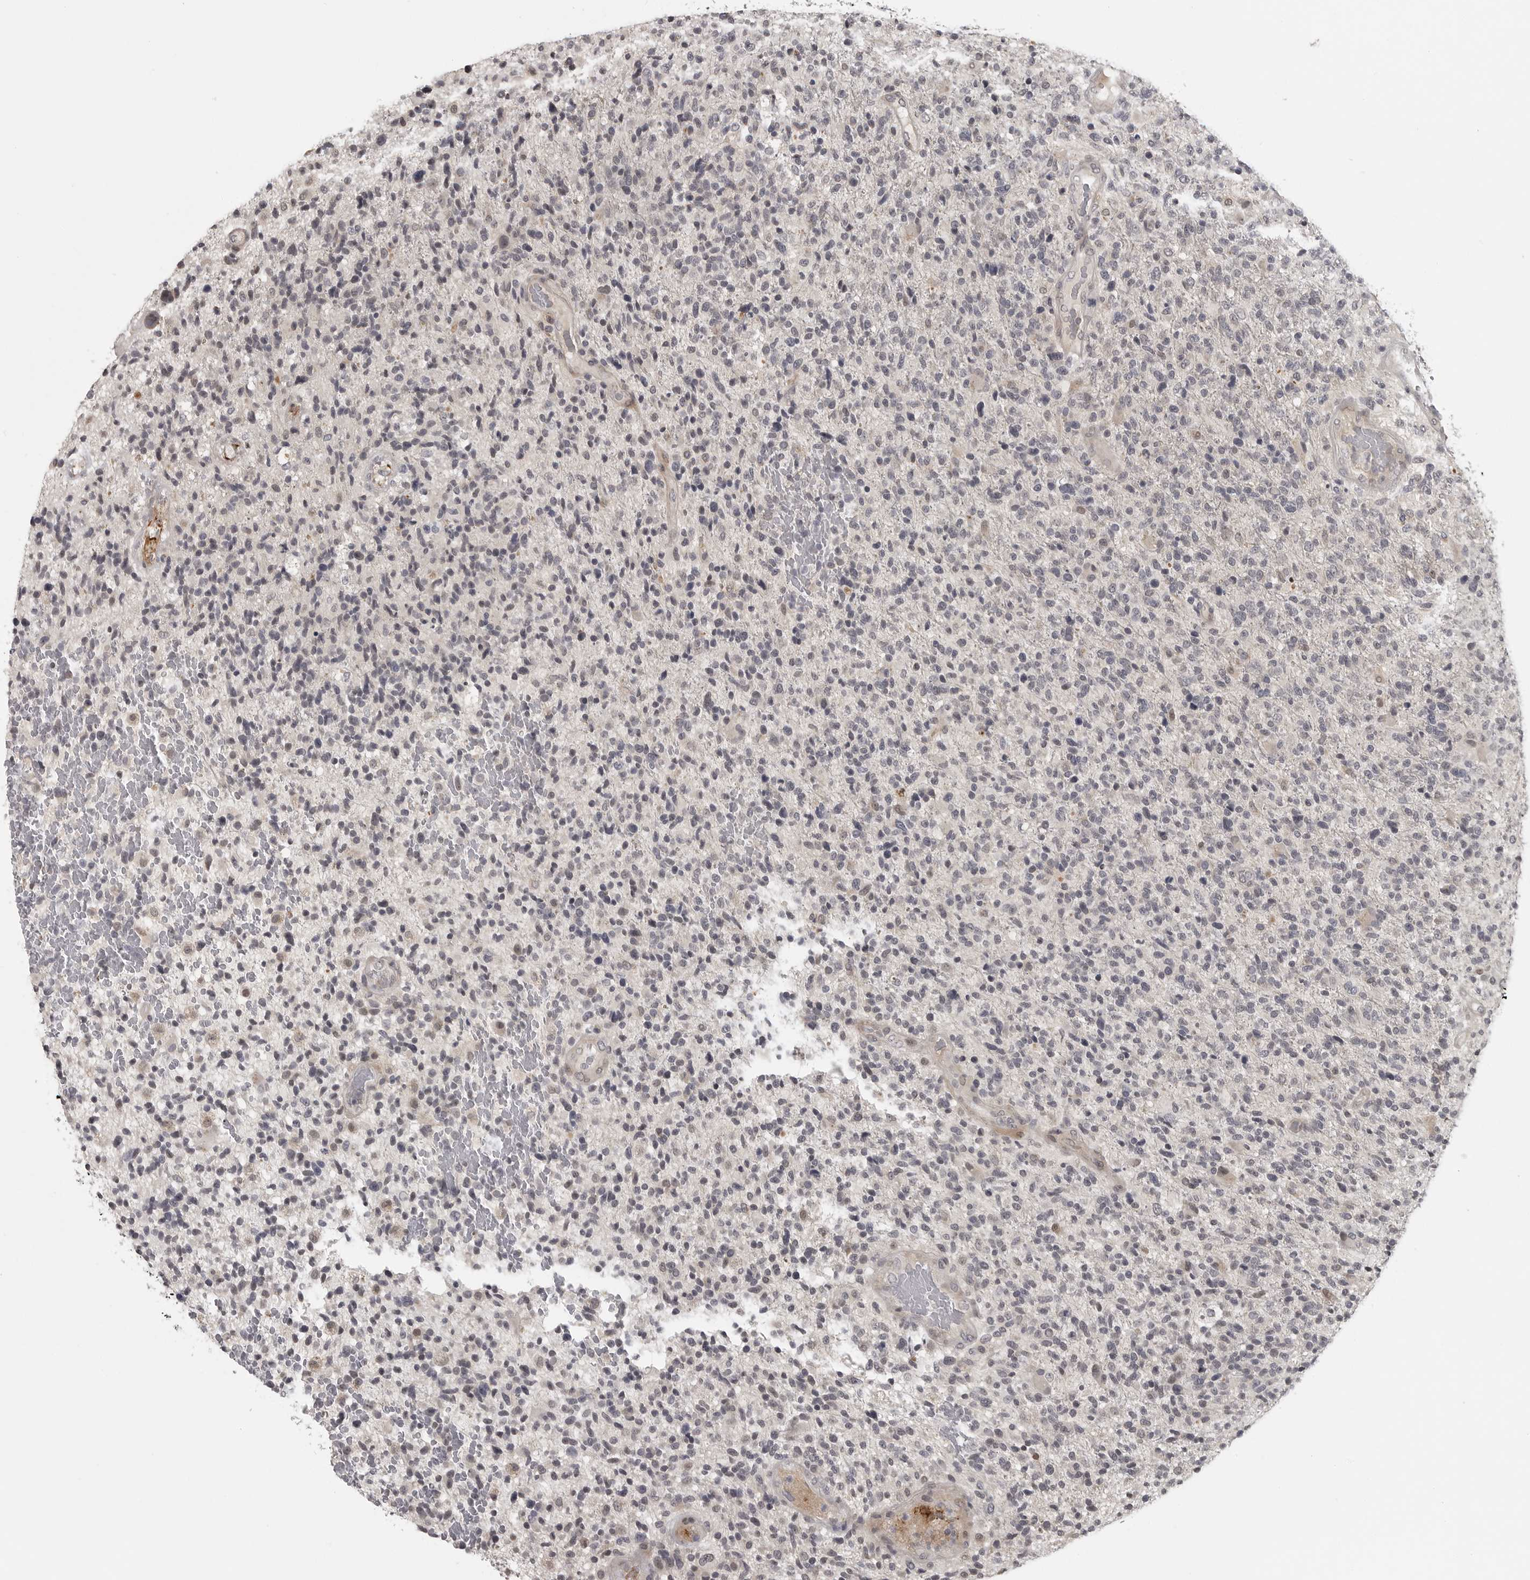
{"staining": {"intensity": "negative", "quantity": "none", "location": "none"}, "tissue": "glioma", "cell_type": "Tumor cells", "image_type": "cancer", "snomed": [{"axis": "morphology", "description": "Glioma, malignant, High grade"}, {"axis": "topography", "description": "Brain"}], "caption": "Immunohistochemistry photomicrograph of neoplastic tissue: glioma stained with DAB shows no significant protein staining in tumor cells.", "gene": "UROD", "patient": {"sex": "male", "age": 72}}